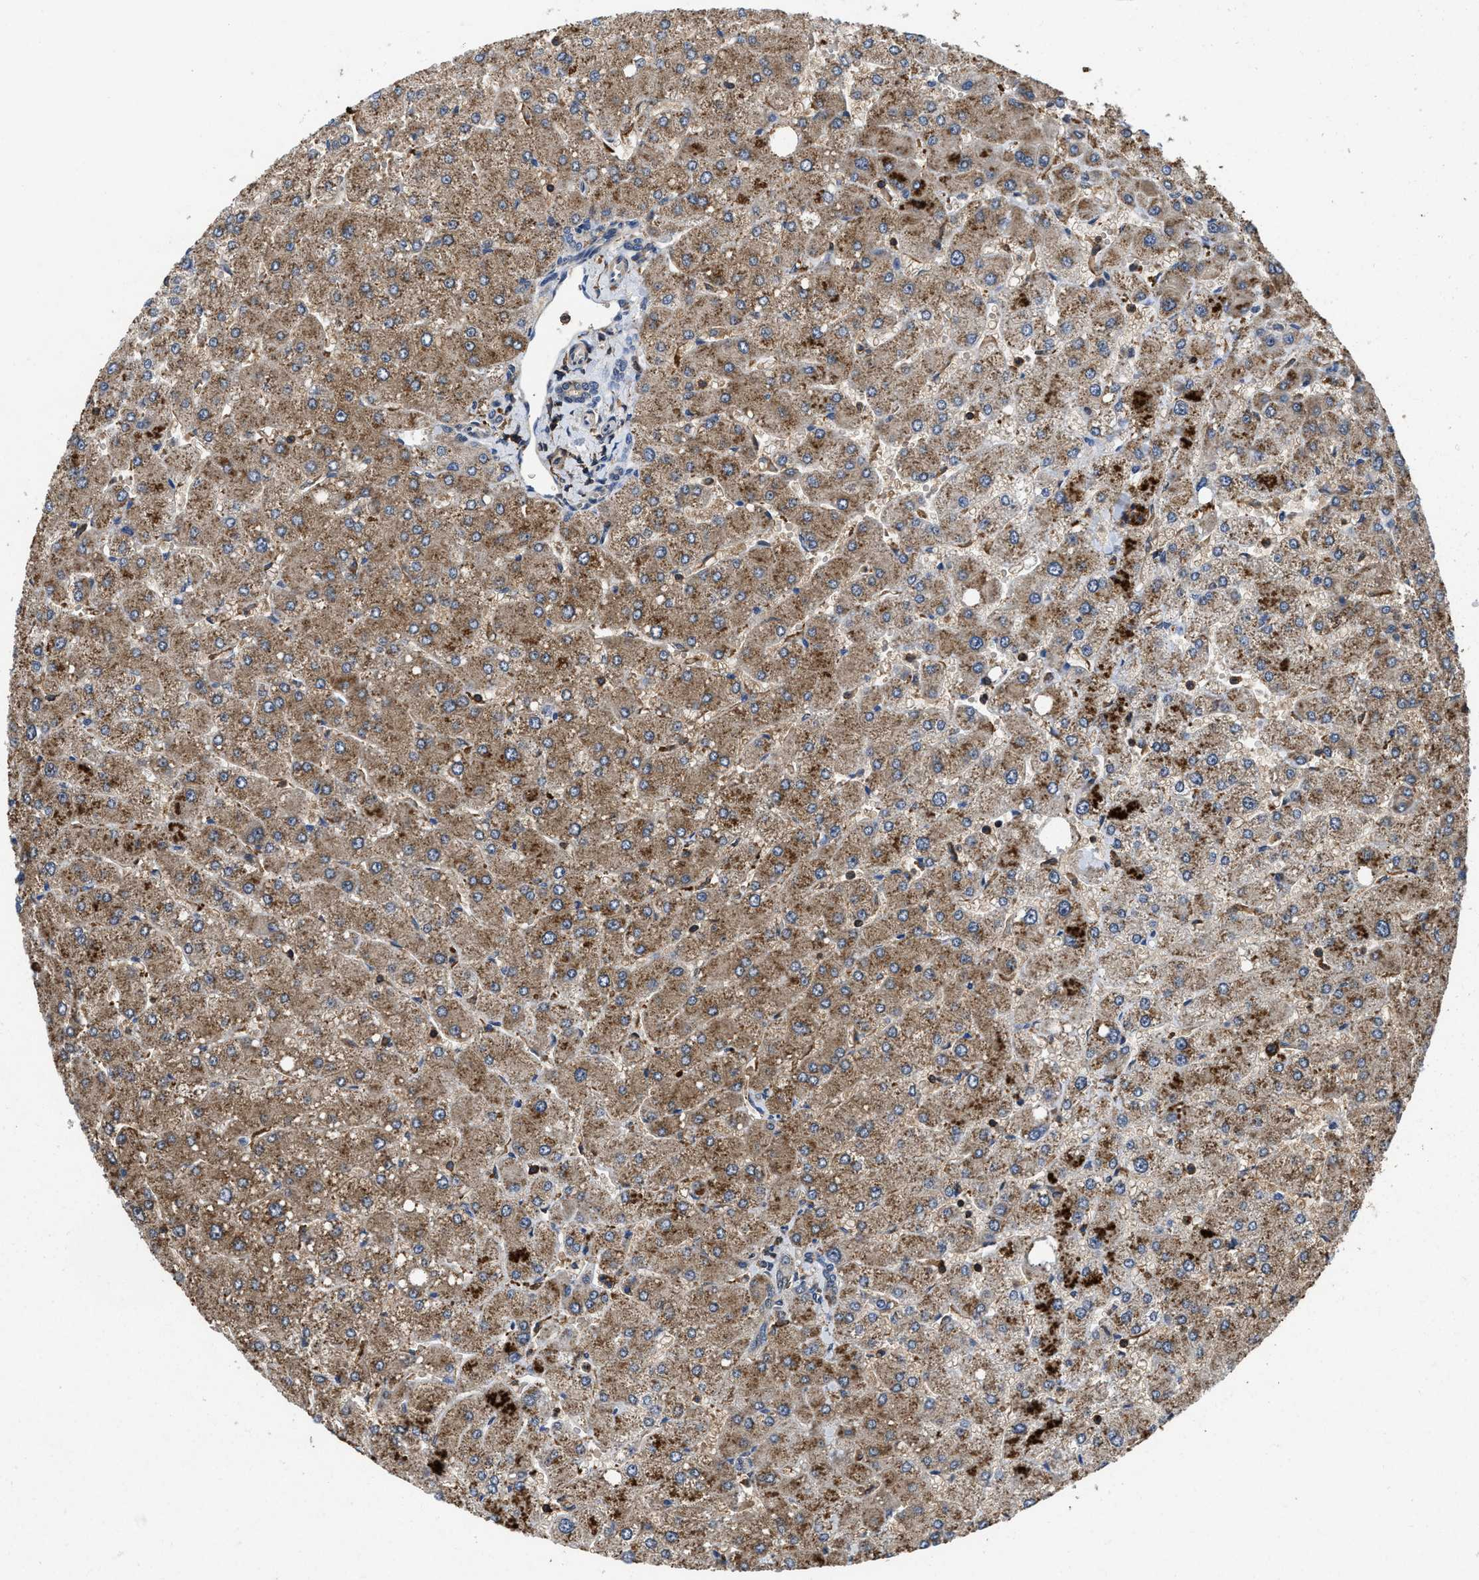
{"staining": {"intensity": "weak", "quantity": "25%-75%", "location": "cytoplasmic/membranous"}, "tissue": "liver", "cell_type": "Cholangiocytes", "image_type": "normal", "snomed": [{"axis": "morphology", "description": "Normal tissue, NOS"}, {"axis": "topography", "description": "Liver"}], "caption": "Immunohistochemical staining of unremarkable human liver exhibits low levels of weak cytoplasmic/membranous staining in approximately 25%-75% of cholangiocytes.", "gene": "LINGO2", "patient": {"sex": "male", "age": 55}}